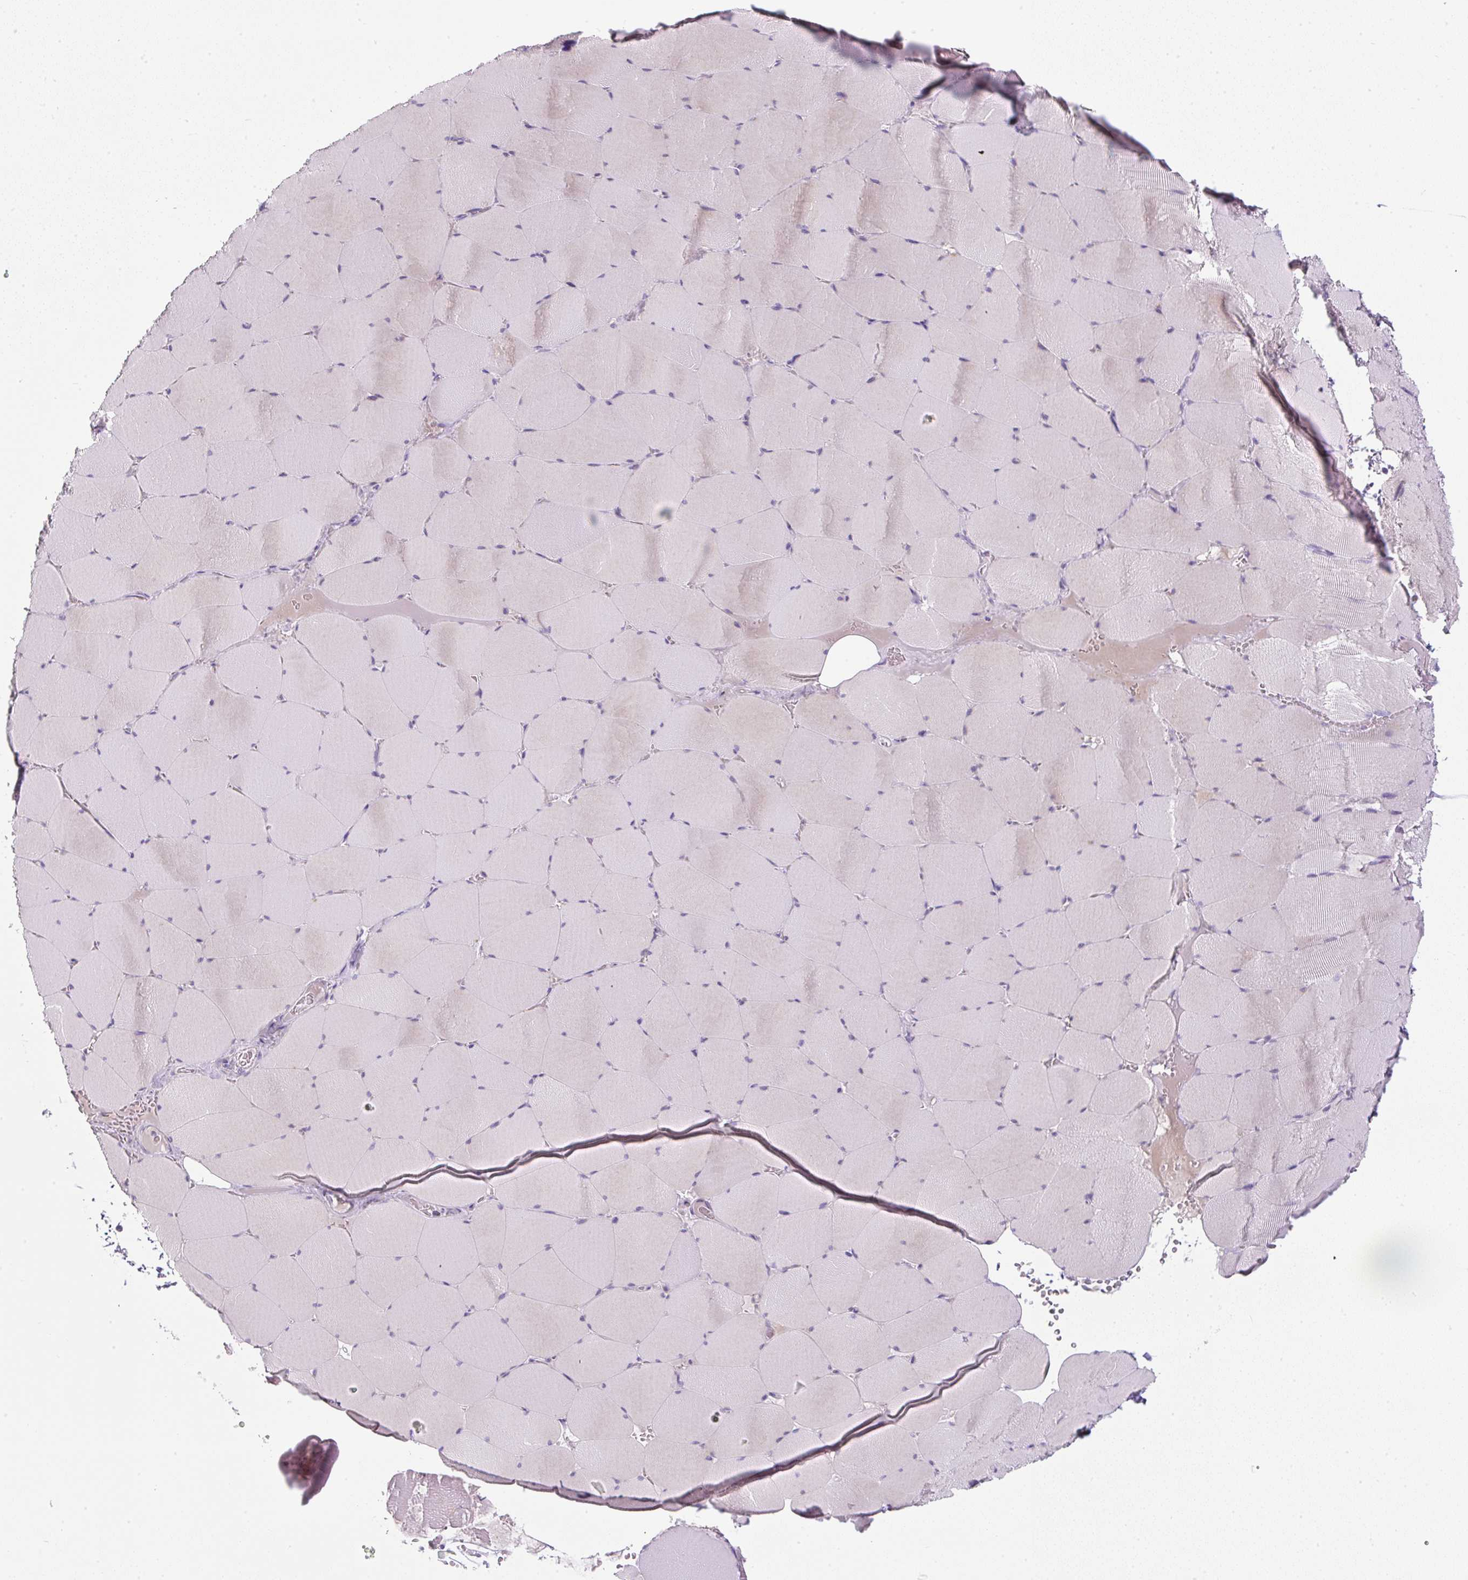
{"staining": {"intensity": "weak", "quantity": "<25%", "location": "cytoplasmic/membranous"}, "tissue": "skeletal muscle", "cell_type": "Myocytes", "image_type": "normal", "snomed": [{"axis": "morphology", "description": "Normal tissue, NOS"}, {"axis": "topography", "description": "Skeletal muscle"}, {"axis": "topography", "description": "Head-Neck"}], "caption": "Immunohistochemistry image of unremarkable skeletal muscle stained for a protein (brown), which demonstrates no staining in myocytes.", "gene": "FGFBP3", "patient": {"sex": "male", "age": 66}}